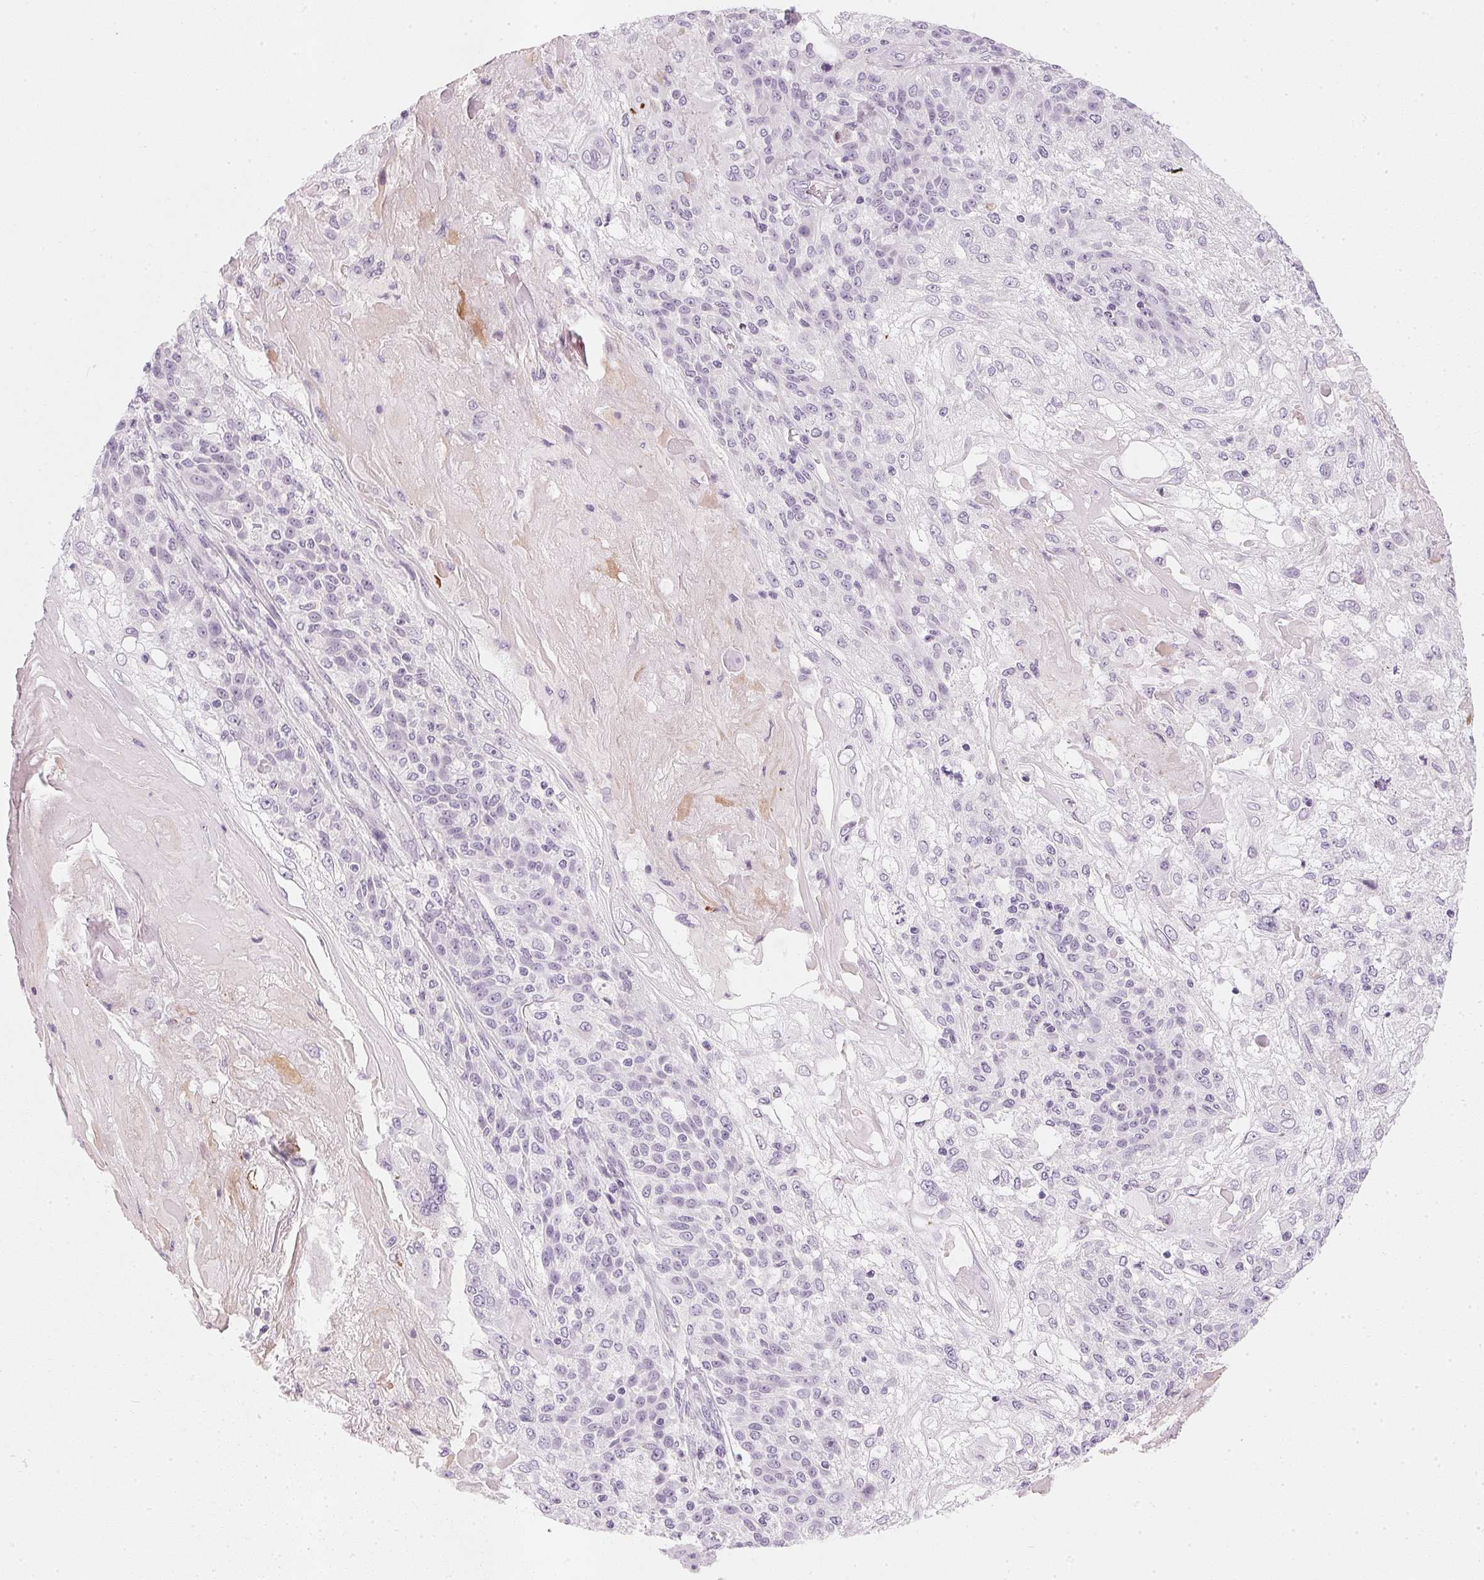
{"staining": {"intensity": "negative", "quantity": "none", "location": "none"}, "tissue": "skin cancer", "cell_type": "Tumor cells", "image_type": "cancer", "snomed": [{"axis": "morphology", "description": "Normal tissue, NOS"}, {"axis": "morphology", "description": "Squamous cell carcinoma, NOS"}, {"axis": "topography", "description": "Skin"}], "caption": "Immunohistochemical staining of skin cancer demonstrates no significant staining in tumor cells. The staining is performed using DAB brown chromogen with nuclei counter-stained in using hematoxylin.", "gene": "CHST4", "patient": {"sex": "female", "age": 83}}